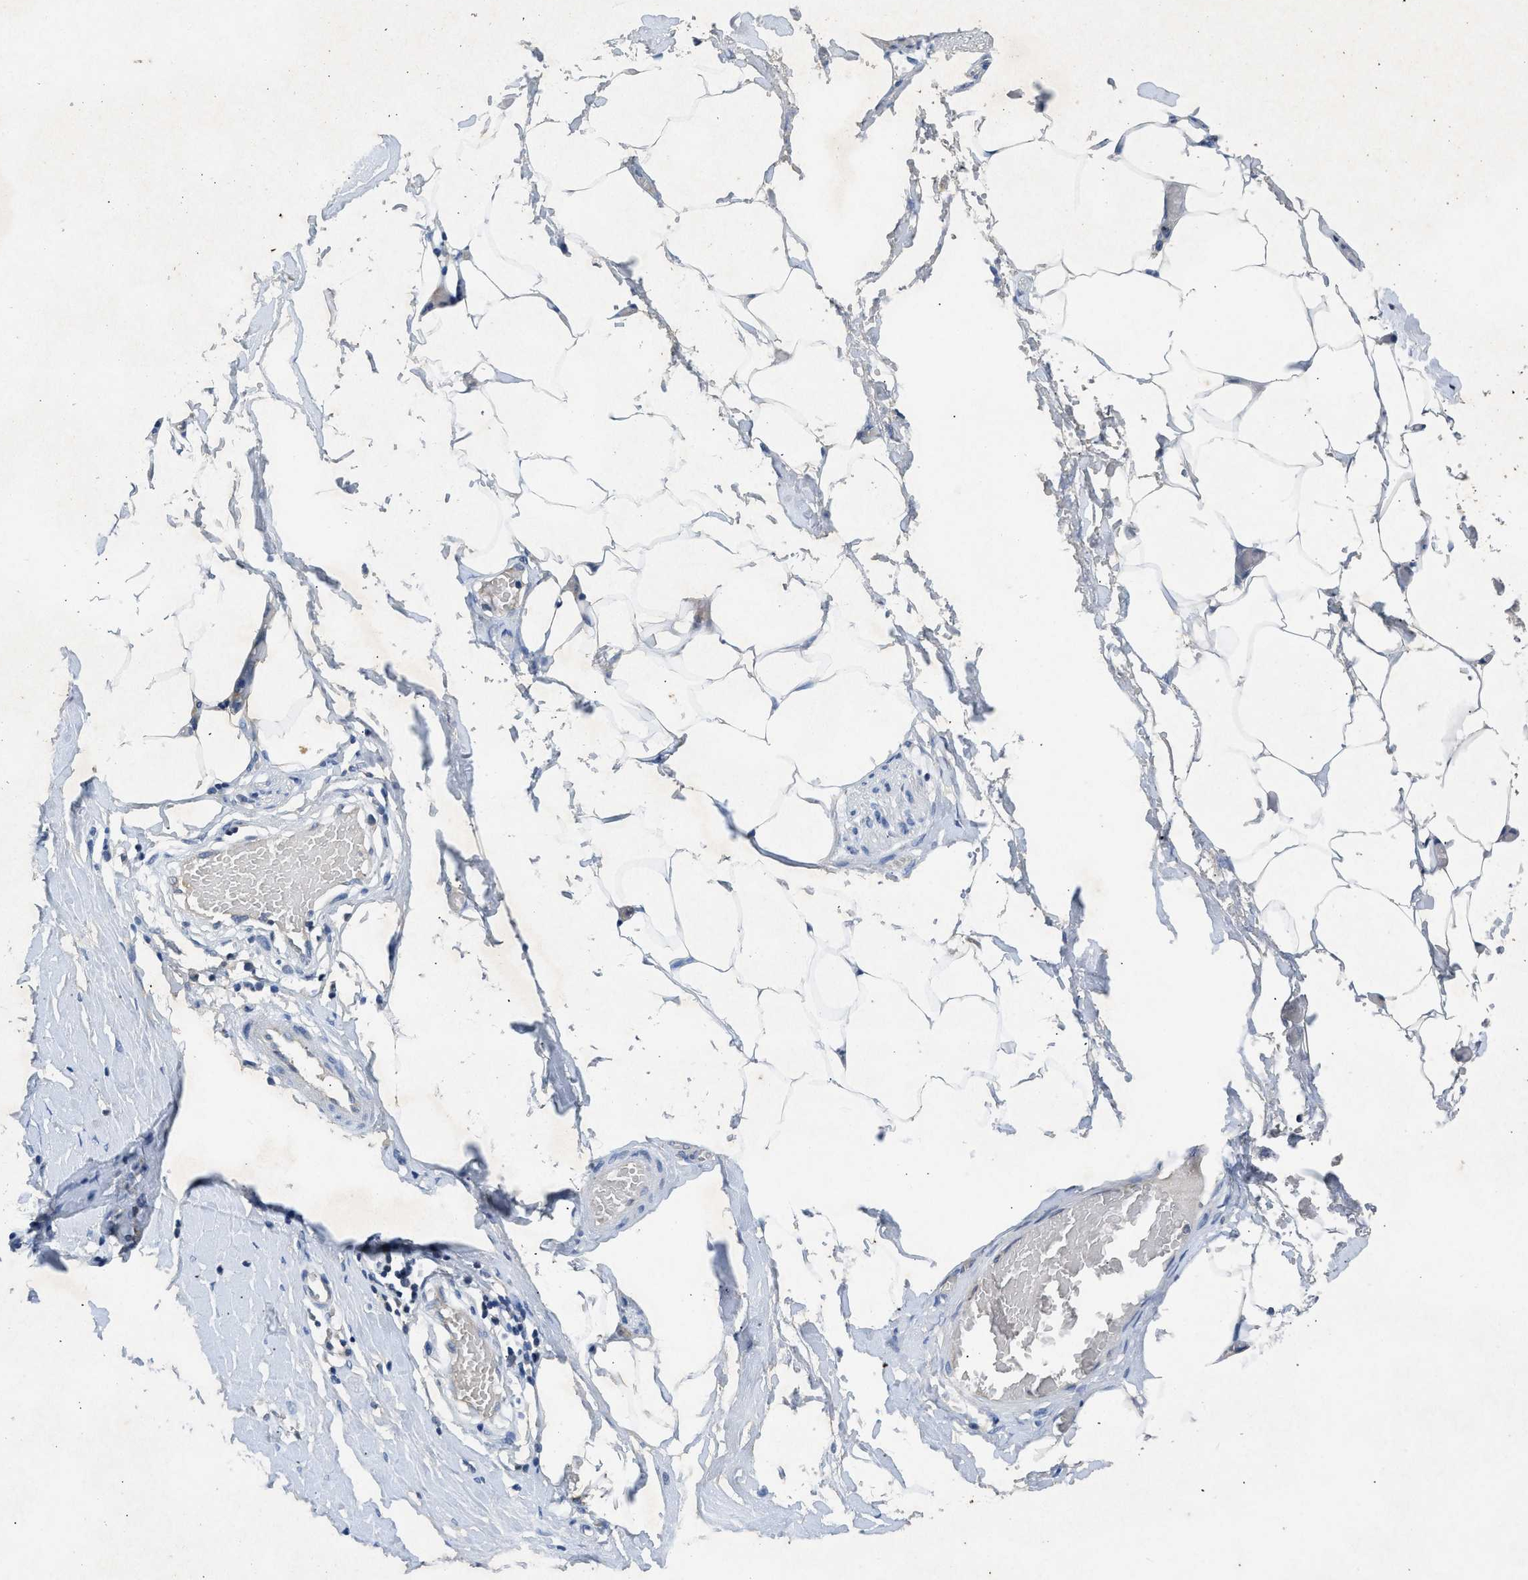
{"staining": {"intensity": "negative", "quantity": "none", "location": "none"}, "tissue": "adipose tissue", "cell_type": "Adipocytes", "image_type": "normal", "snomed": [{"axis": "morphology", "description": "Normal tissue, NOS"}, {"axis": "morphology", "description": "Adenocarcinoma, NOS"}, {"axis": "topography", "description": "Colon"}, {"axis": "topography", "description": "Peripheral nerve tissue"}], "caption": "High power microscopy micrograph of an immunohistochemistry micrograph of normal adipose tissue, revealing no significant staining in adipocytes. (Stains: DAB IHC with hematoxylin counter stain, Microscopy: brightfield microscopy at high magnification).", "gene": "PPP3CA", "patient": {"sex": "male", "age": 14}}